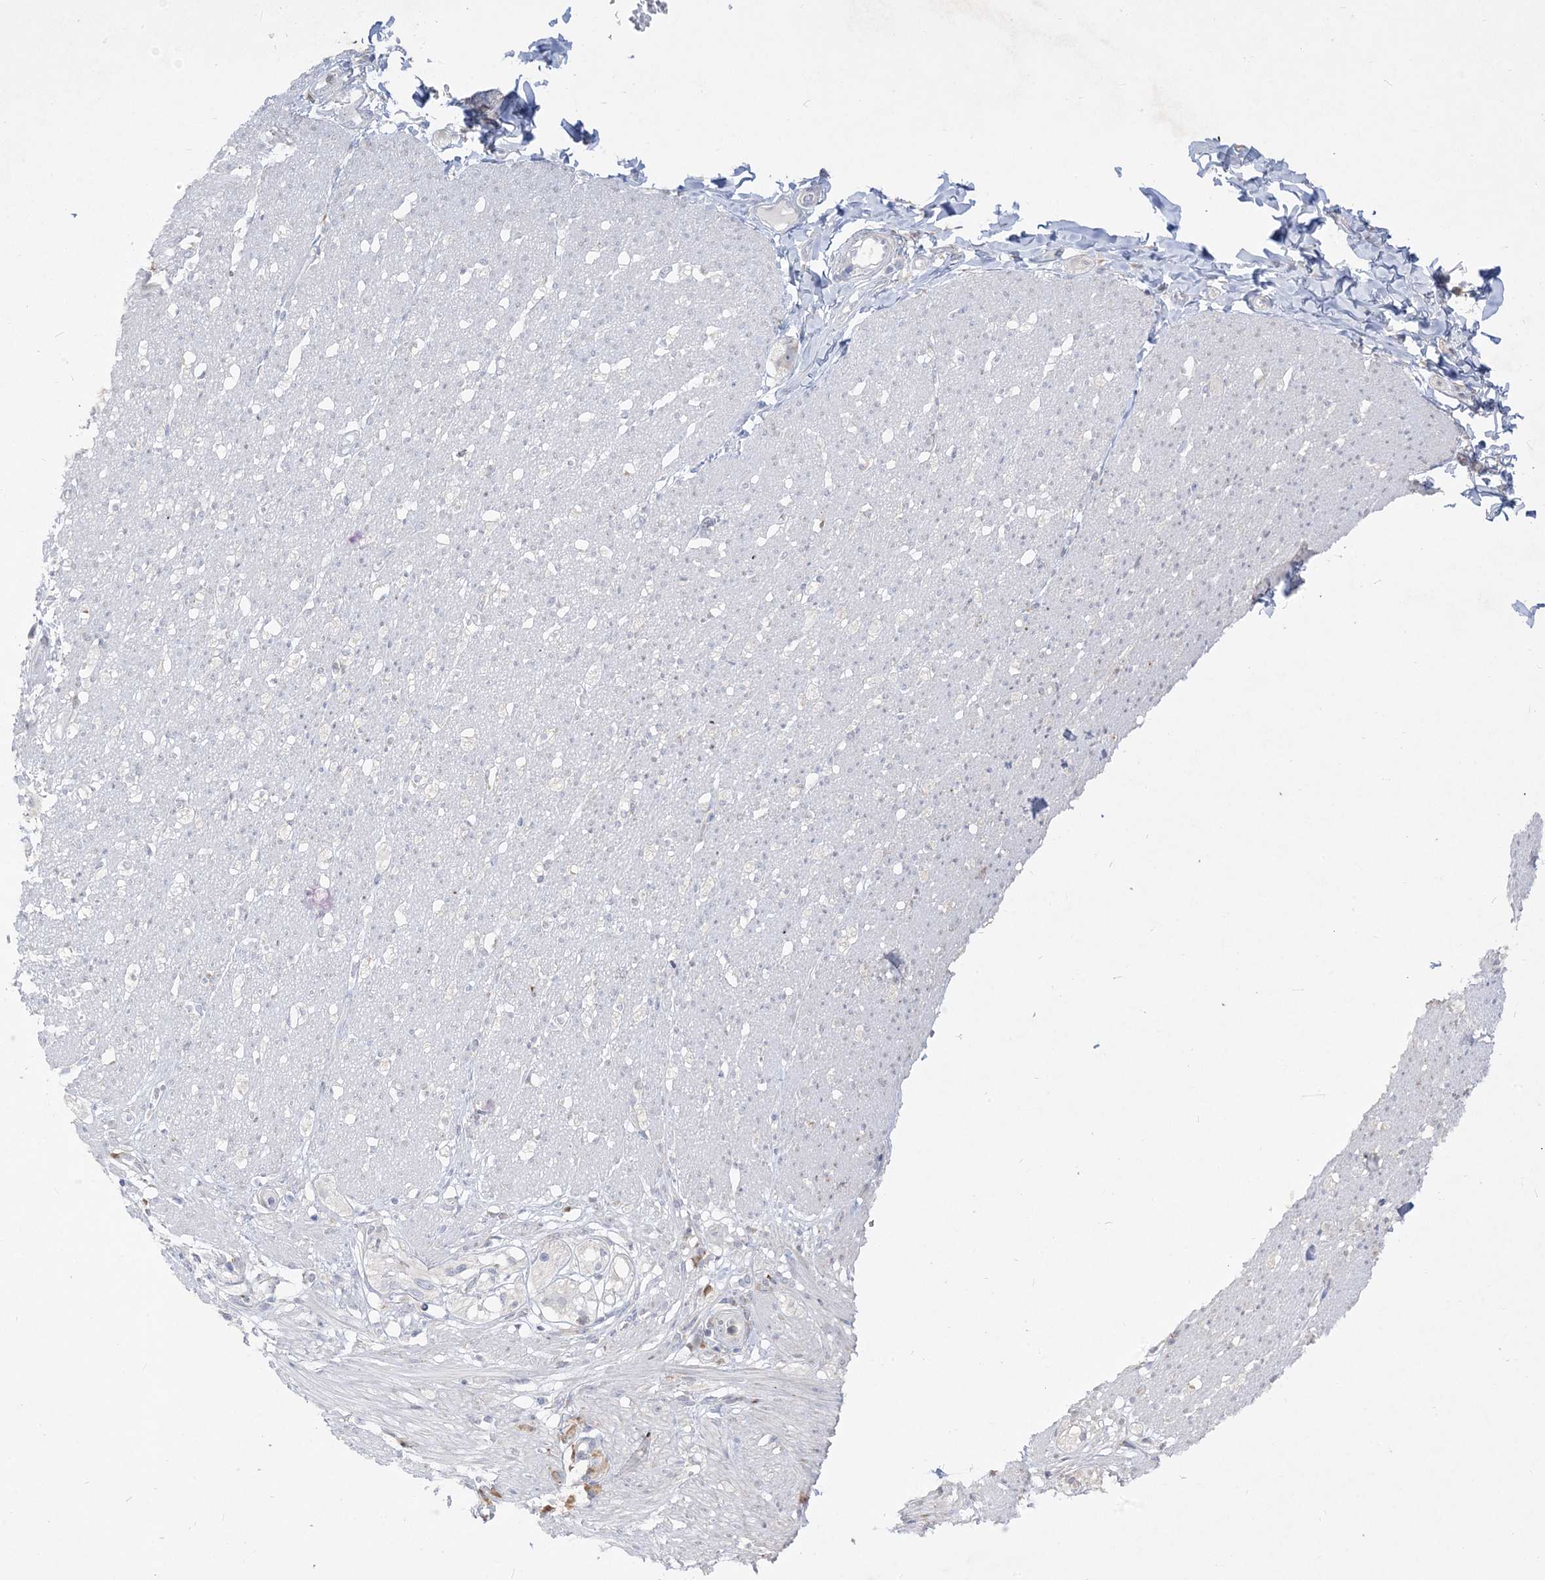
{"staining": {"intensity": "negative", "quantity": "none", "location": "none"}, "tissue": "smooth muscle", "cell_type": "Smooth muscle cells", "image_type": "normal", "snomed": [{"axis": "morphology", "description": "Normal tissue, NOS"}, {"axis": "morphology", "description": "Adenocarcinoma, NOS"}, {"axis": "topography", "description": "Colon"}, {"axis": "topography", "description": "Peripheral nerve tissue"}], "caption": "Normal smooth muscle was stained to show a protein in brown. There is no significant positivity in smooth muscle cells. The staining was performed using DAB (3,3'-diaminobenzidine) to visualize the protein expression in brown, while the nuclei were stained in blue with hematoxylin (Magnification: 20x).", "gene": "LOXL3", "patient": {"sex": "male", "age": 14}}